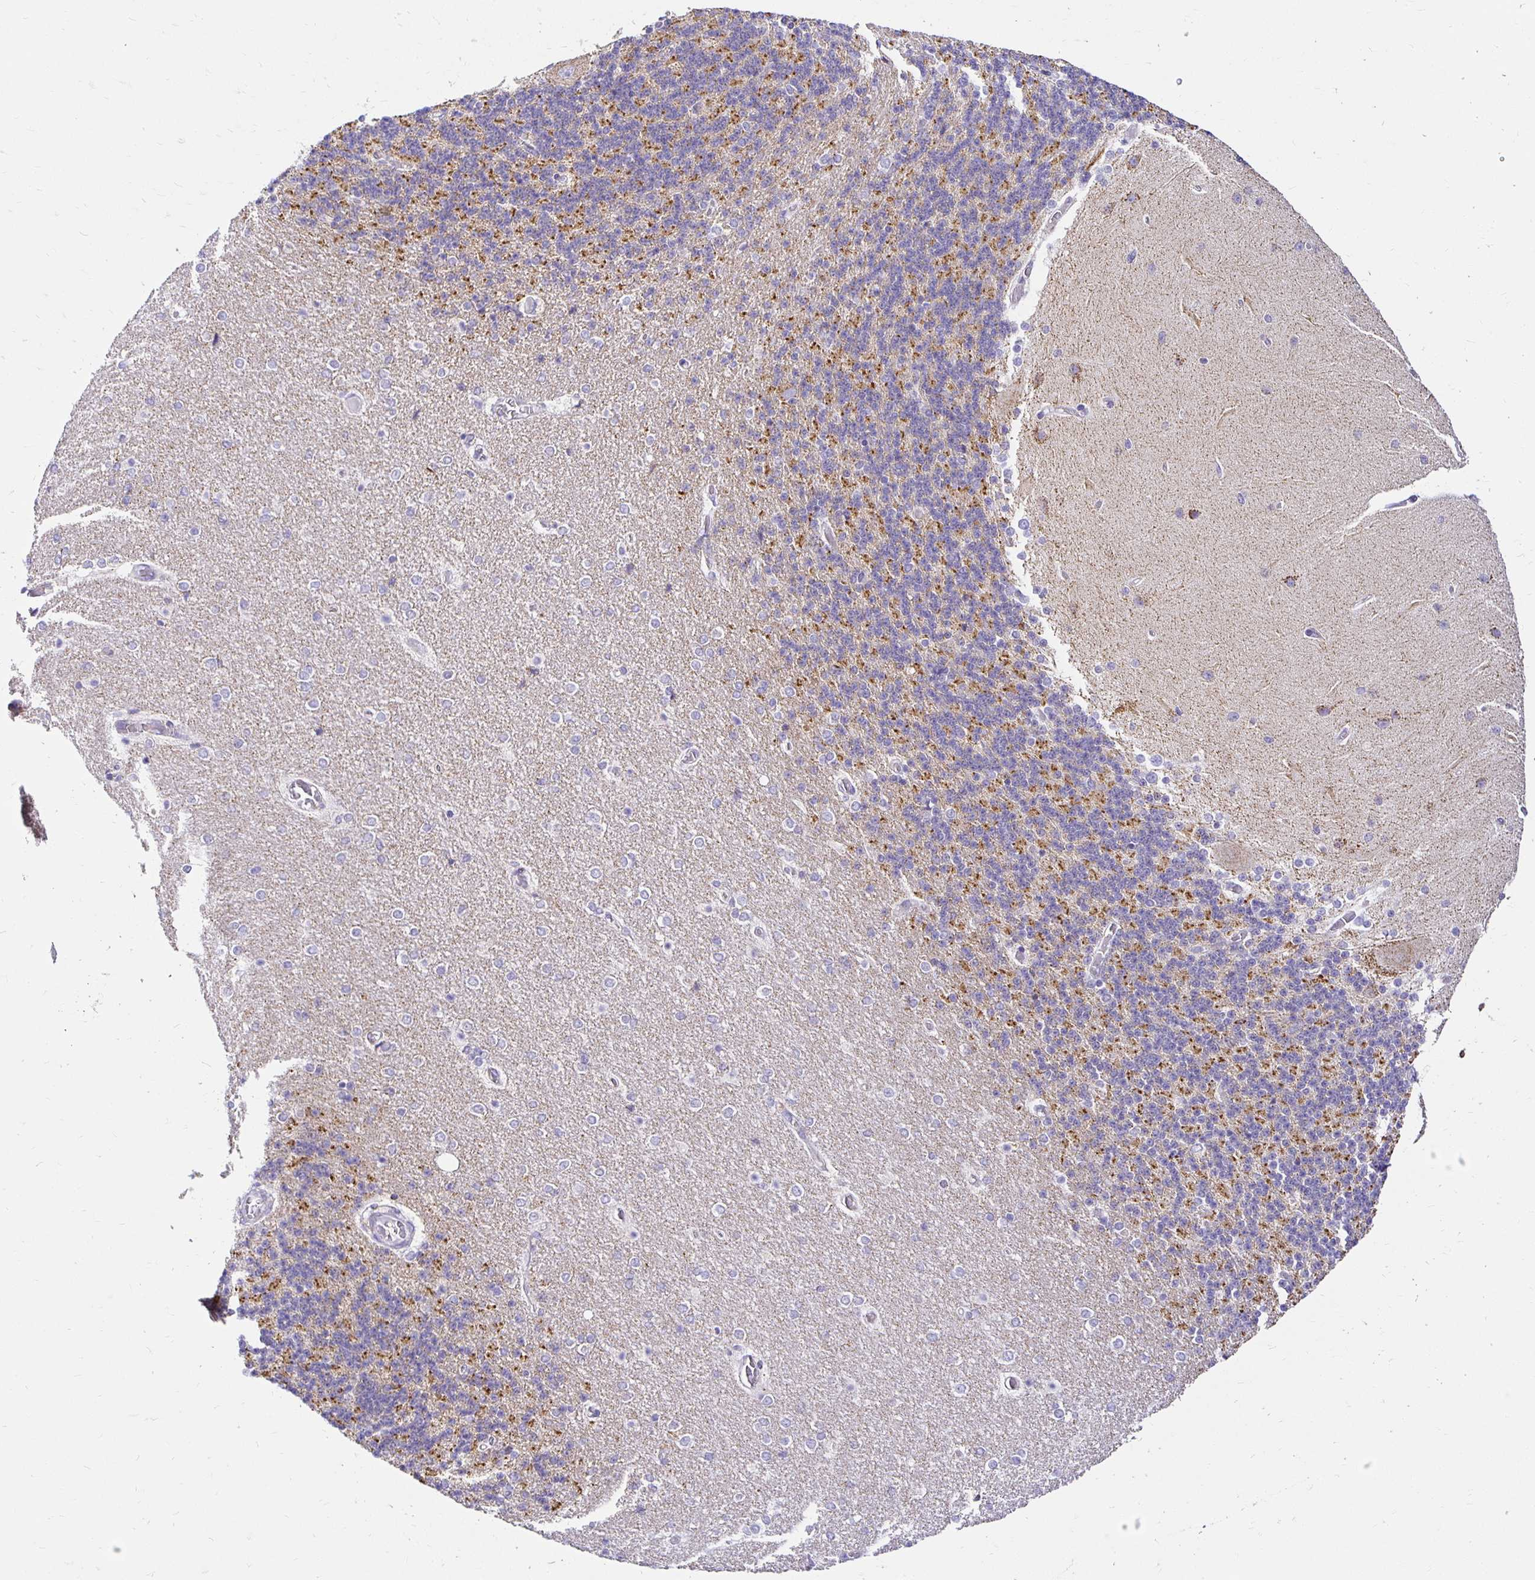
{"staining": {"intensity": "moderate", "quantity": "25%-75%", "location": "cytoplasmic/membranous"}, "tissue": "cerebellum", "cell_type": "Cells in granular layer", "image_type": "normal", "snomed": [{"axis": "morphology", "description": "Normal tissue, NOS"}, {"axis": "topography", "description": "Cerebellum"}], "caption": "Cells in granular layer demonstrate medium levels of moderate cytoplasmic/membranous expression in approximately 25%-75% of cells in unremarkable human cerebellum.", "gene": "PLAAT2", "patient": {"sex": "female", "age": 54}}